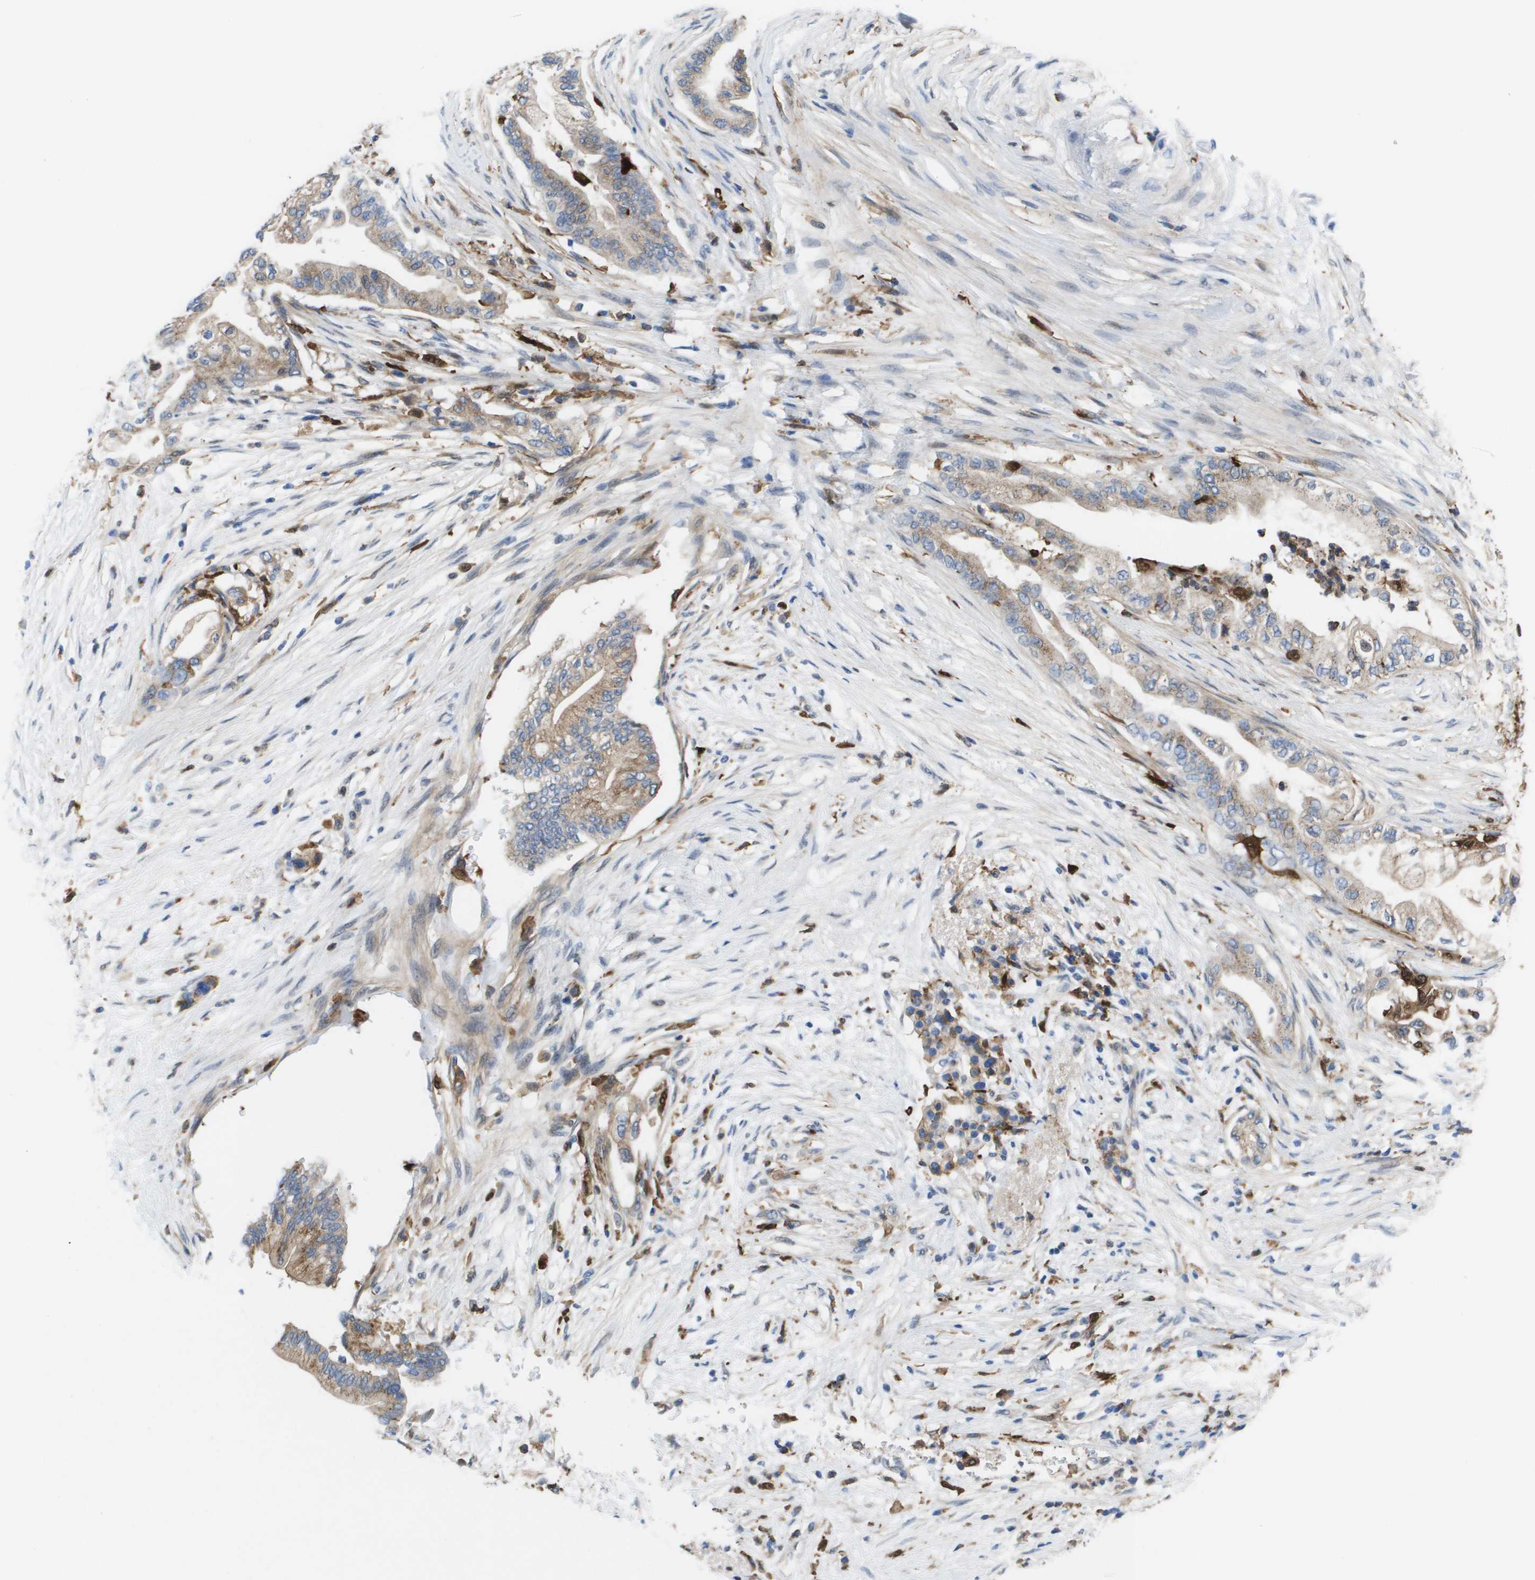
{"staining": {"intensity": "weak", "quantity": ">75%", "location": "cytoplasmic/membranous"}, "tissue": "pancreatic cancer", "cell_type": "Tumor cells", "image_type": "cancer", "snomed": [{"axis": "morphology", "description": "Normal tissue, NOS"}, {"axis": "morphology", "description": "Adenocarcinoma, NOS"}, {"axis": "topography", "description": "Pancreas"}, {"axis": "topography", "description": "Duodenum"}], "caption": "Adenocarcinoma (pancreatic) was stained to show a protein in brown. There is low levels of weak cytoplasmic/membranous expression in approximately >75% of tumor cells.", "gene": "SLC37A2", "patient": {"sex": "female", "age": 60}}